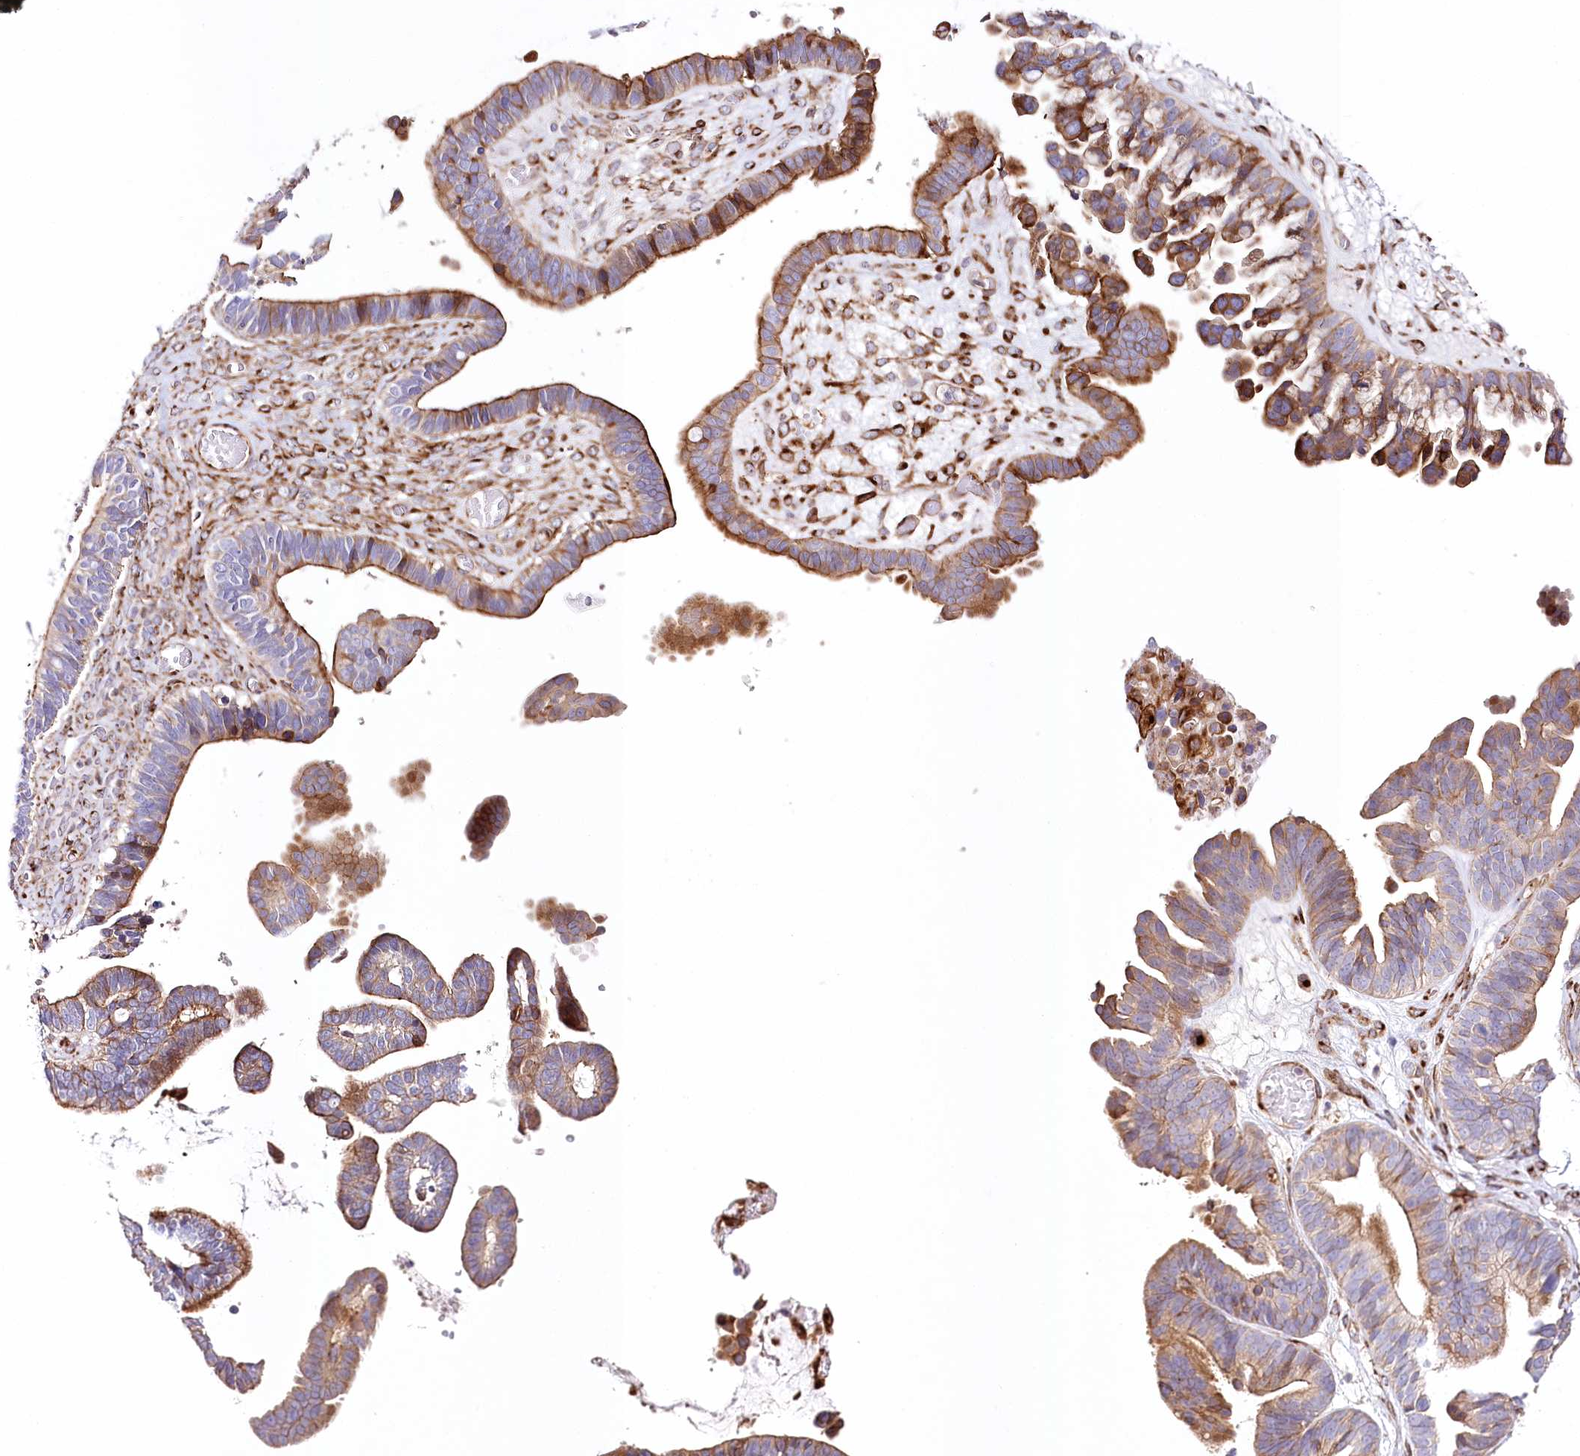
{"staining": {"intensity": "strong", "quantity": ">75%", "location": "cytoplasmic/membranous"}, "tissue": "ovarian cancer", "cell_type": "Tumor cells", "image_type": "cancer", "snomed": [{"axis": "morphology", "description": "Cystadenocarcinoma, serous, NOS"}, {"axis": "topography", "description": "Ovary"}], "caption": "Immunohistochemistry (IHC) of ovarian cancer displays high levels of strong cytoplasmic/membranous staining in about >75% of tumor cells. (DAB IHC, brown staining for protein, blue staining for nuclei).", "gene": "ABRAXAS2", "patient": {"sex": "female", "age": 56}}